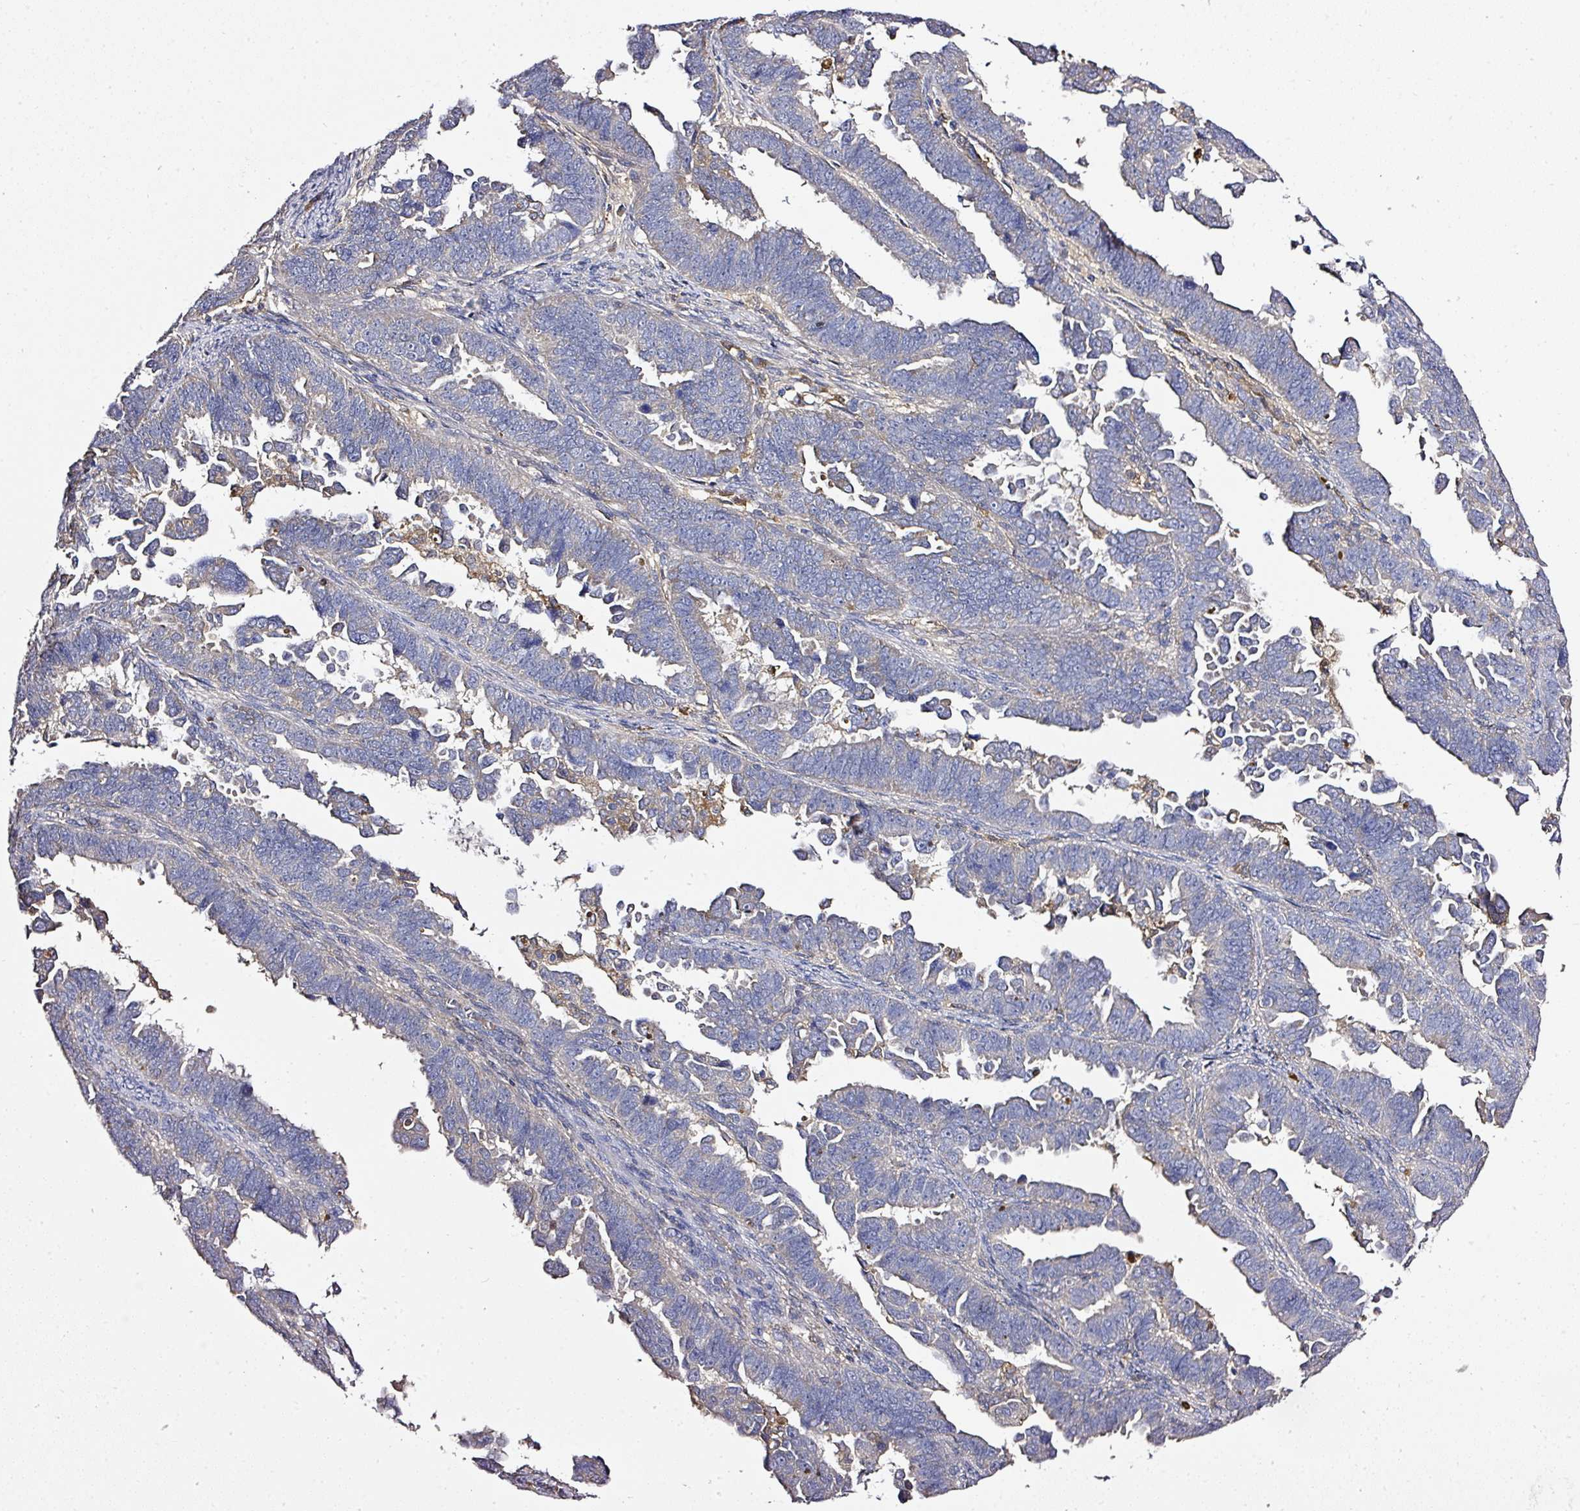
{"staining": {"intensity": "weak", "quantity": "<25%", "location": "cytoplasmic/membranous"}, "tissue": "endometrial cancer", "cell_type": "Tumor cells", "image_type": "cancer", "snomed": [{"axis": "morphology", "description": "Adenocarcinoma, NOS"}, {"axis": "topography", "description": "Endometrium"}], "caption": "Photomicrograph shows no protein positivity in tumor cells of endometrial cancer tissue. The staining was performed using DAB to visualize the protein expression in brown, while the nuclei were stained in blue with hematoxylin (Magnification: 20x).", "gene": "CAB39L", "patient": {"sex": "female", "age": 75}}